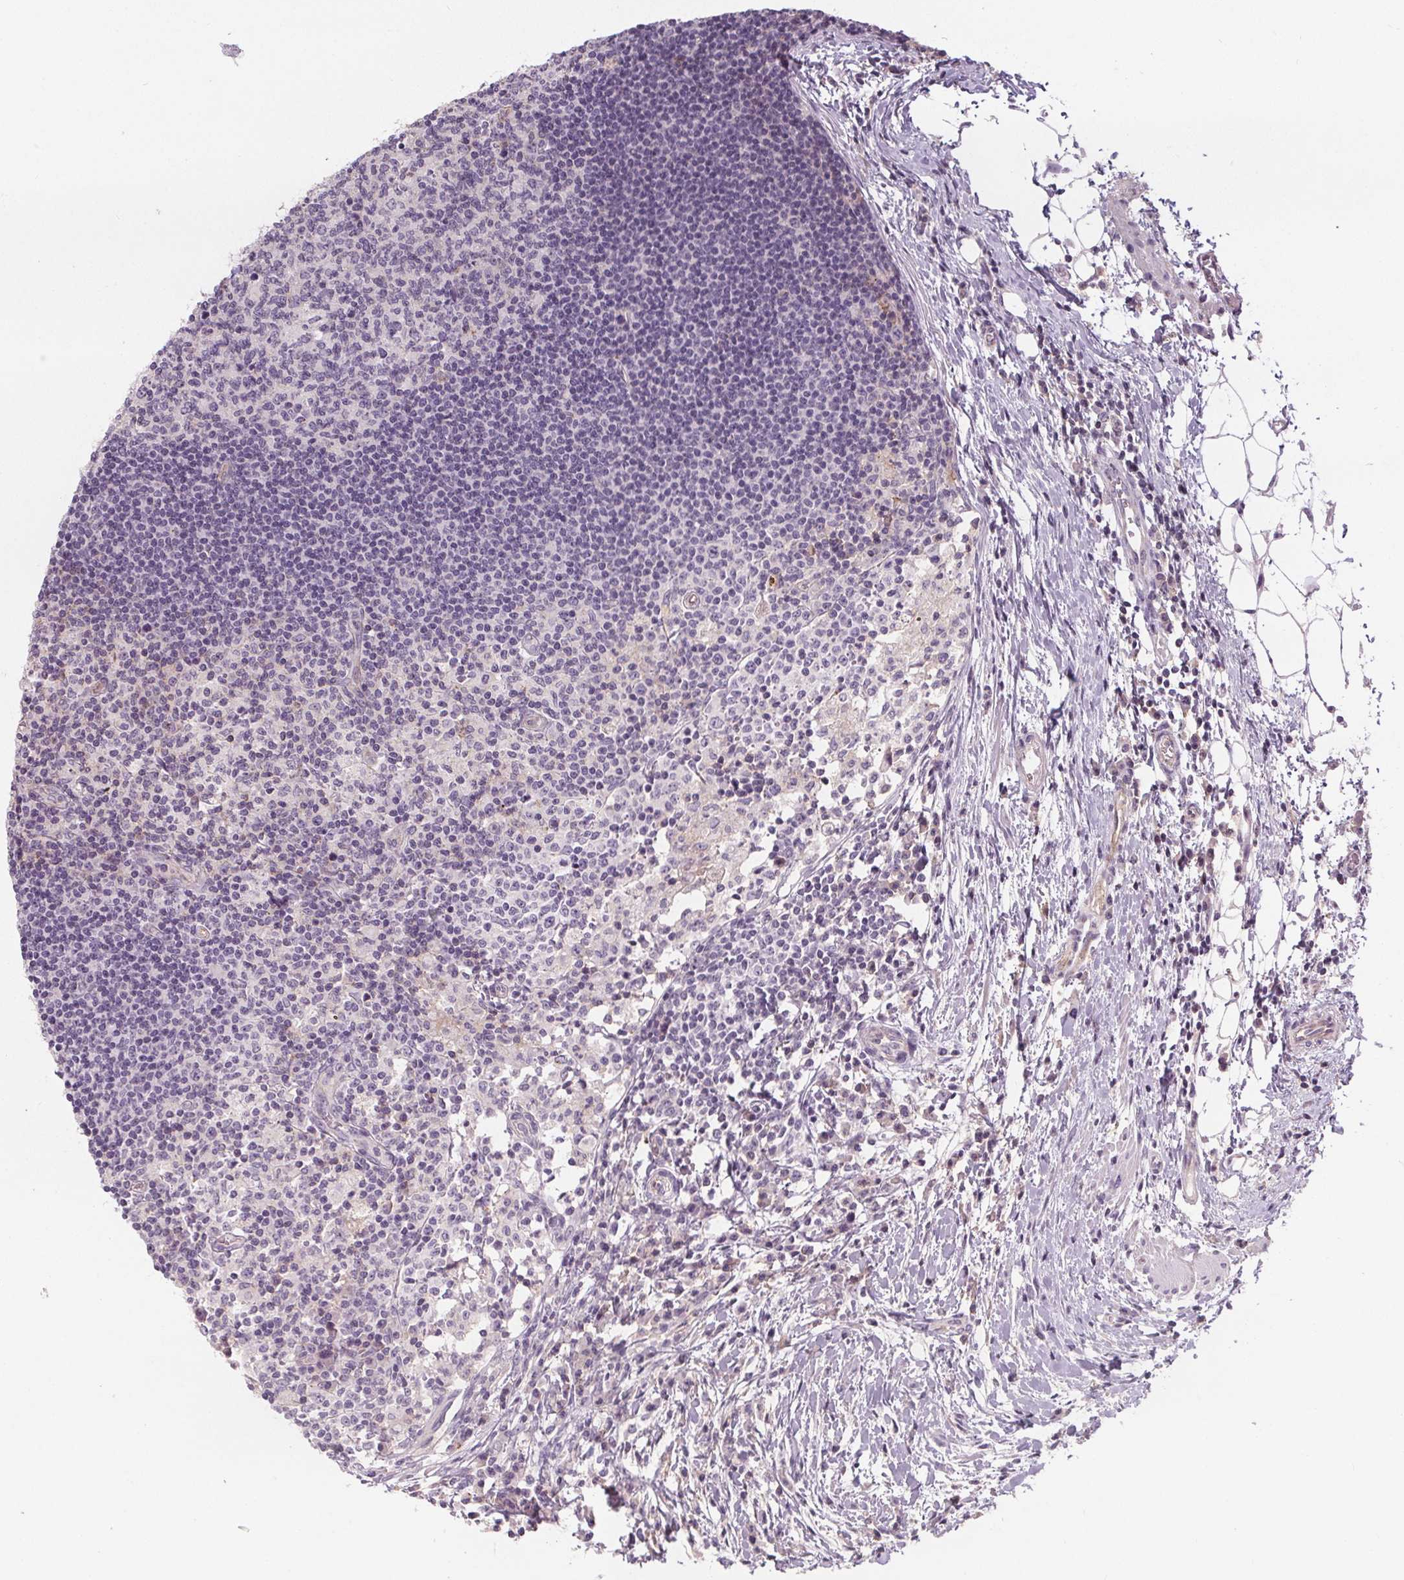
{"staining": {"intensity": "moderate", "quantity": "<25%", "location": "cytoplasmic/membranous"}, "tissue": "lymph node", "cell_type": "Germinal center cells", "image_type": "normal", "snomed": [{"axis": "morphology", "description": "Normal tissue, NOS"}, {"axis": "topography", "description": "Lymph node"}], "caption": "Lymph node stained with IHC shows moderate cytoplasmic/membranous staining in about <25% of germinal center cells. The staining is performed using DAB (3,3'-diaminobenzidine) brown chromogen to label protein expression. The nuclei are counter-stained blue using hematoxylin.", "gene": "ATP1A1", "patient": {"sex": "female", "age": 72}}